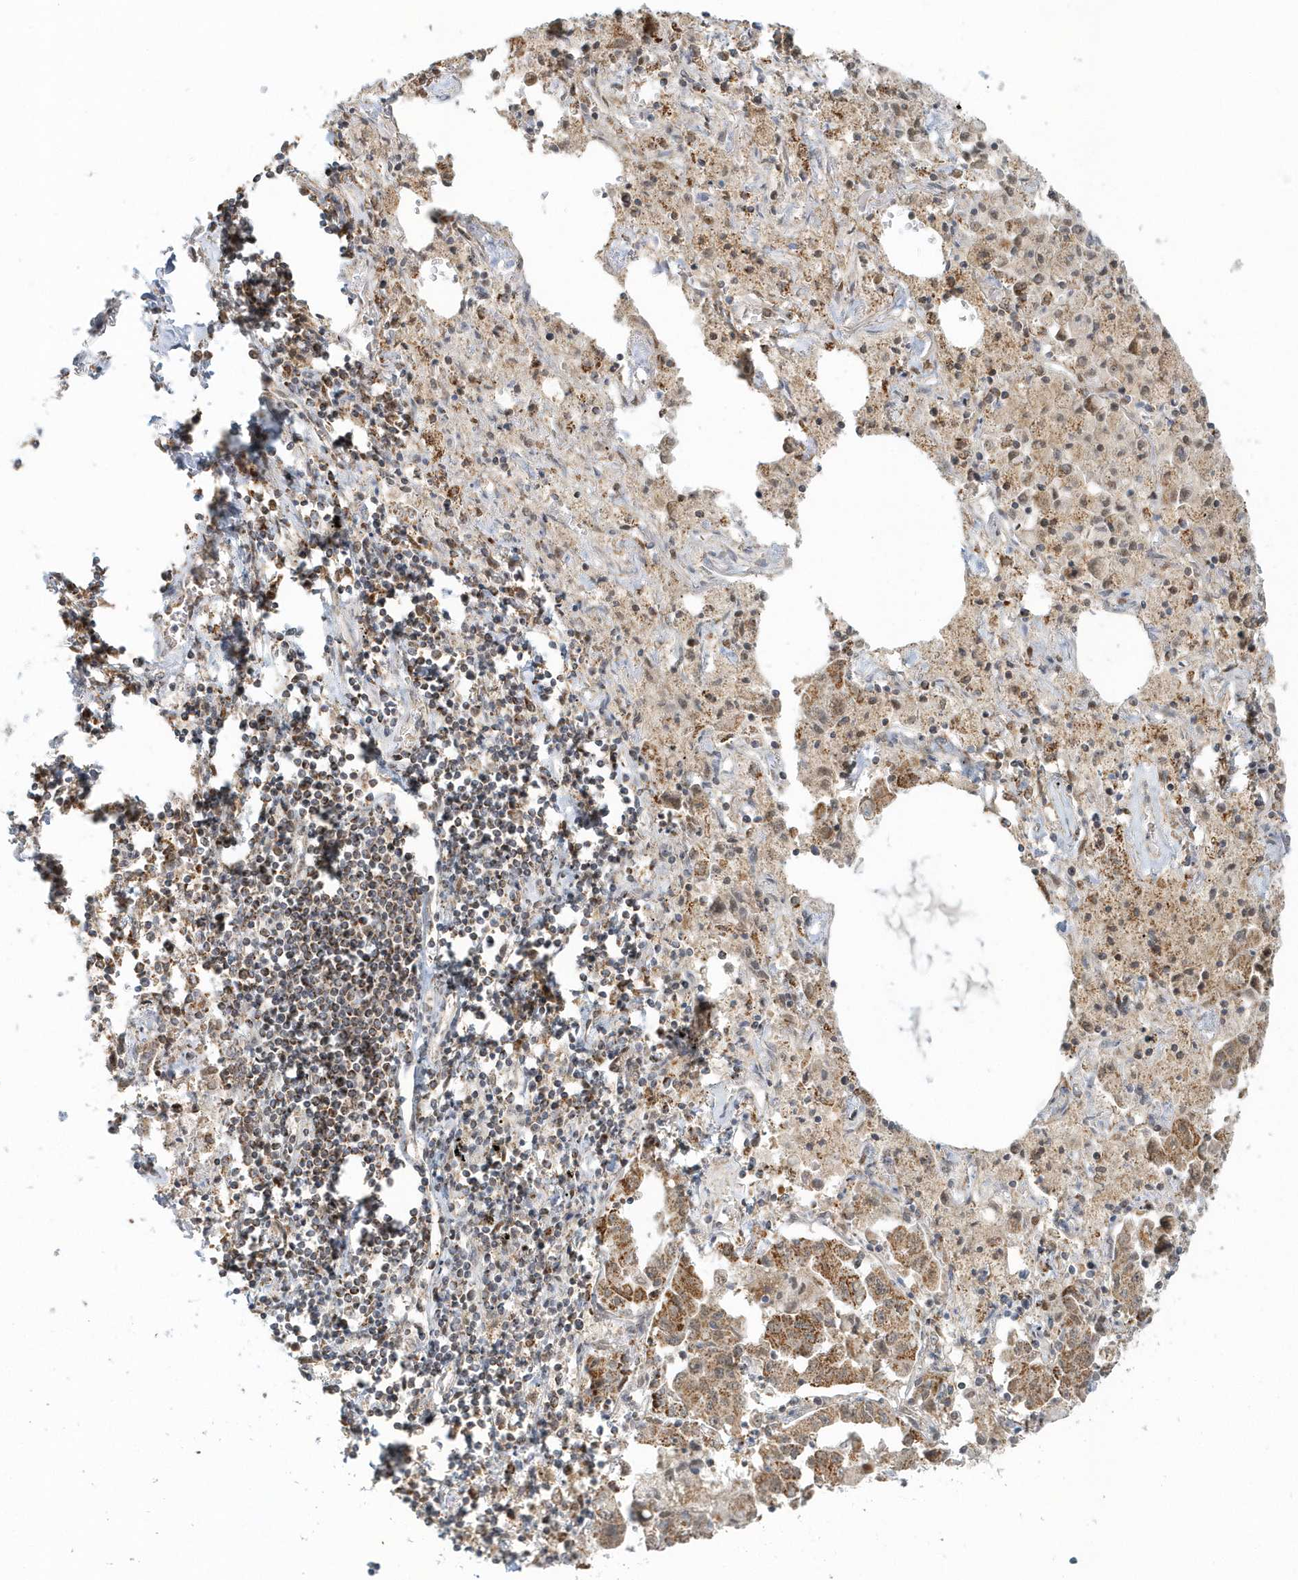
{"staining": {"intensity": "moderate", "quantity": ">75%", "location": "cytoplasmic/membranous,nuclear"}, "tissue": "lung cancer", "cell_type": "Tumor cells", "image_type": "cancer", "snomed": [{"axis": "morphology", "description": "Adenocarcinoma, NOS"}, {"axis": "topography", "description": "Lung"}], "caption": "Immunohistochemistry (IHC) of lung adenocarcinoma reveals medium levels of moderate cytoplasmic/membranous and nuclear positivity in approximately >75% of tumor cells. (brown staining indicates protein expression, while blue staining denotes nuclei).", "gene": "PSMD6", "patient": {"sex": "female", "age": 51}}